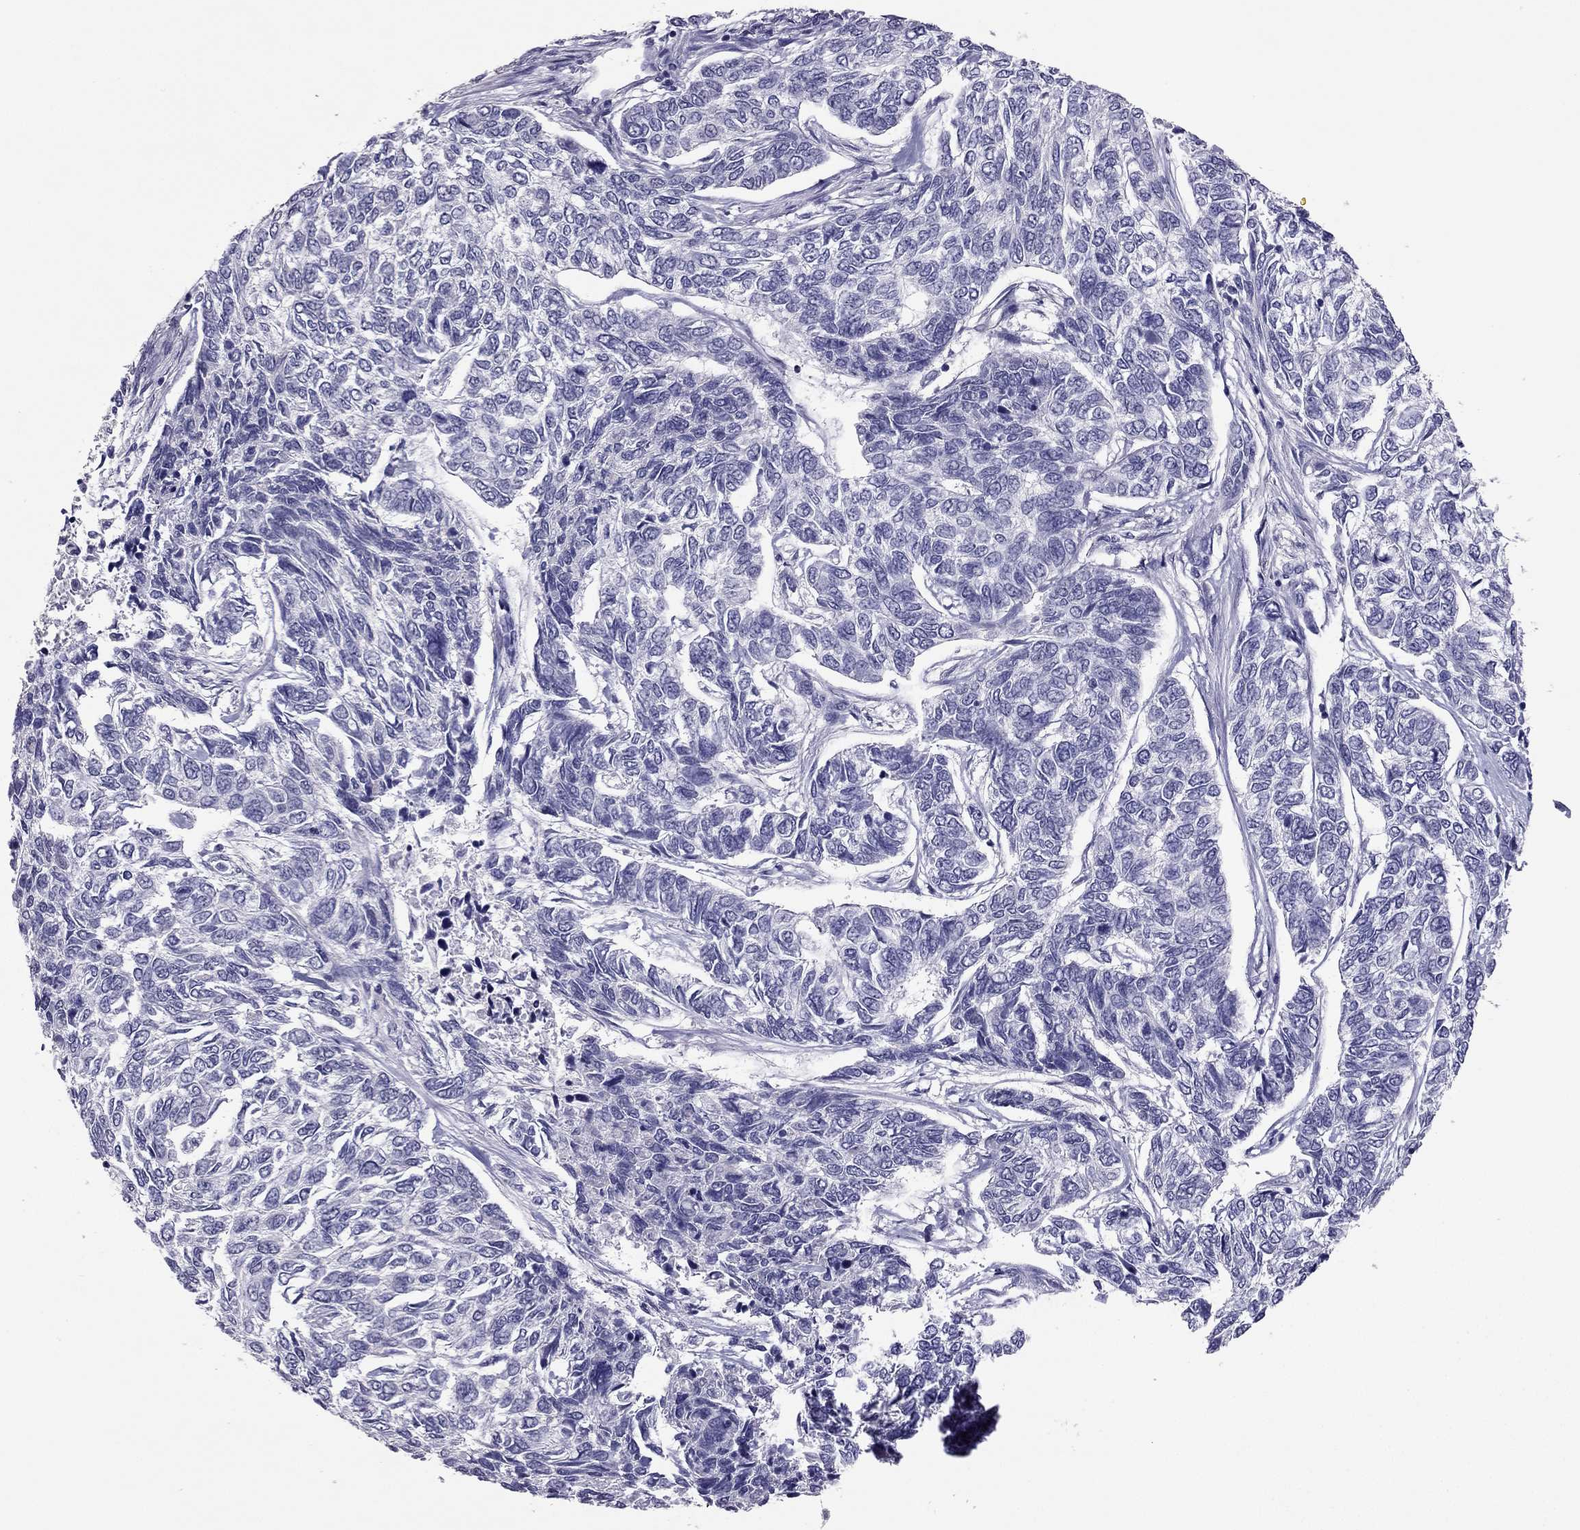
{"staining": {"intensity": "negative", "quantity": "none", "location": "none"}, "tissue": "skin cancer", "cell_type": "Tumor cells", "image_type": "cancer", "snomed": [{"axis": "morphology", "description": "Basal cell carcinoma"}, {"axis": "topography", "description": "Skin"}], "caption": "High power microscopy histopathology image of an immunohistochemistry (IHC) photomicrograph of skin cancer, revealing no significant positivity in tumor cells. (Brightfield microscopy of DAB (3,3'-diaminobenzidine) immunohistochemistry at high magnification).", "gene": "RHO", "patient": {"sex": "female", "age": 65}}